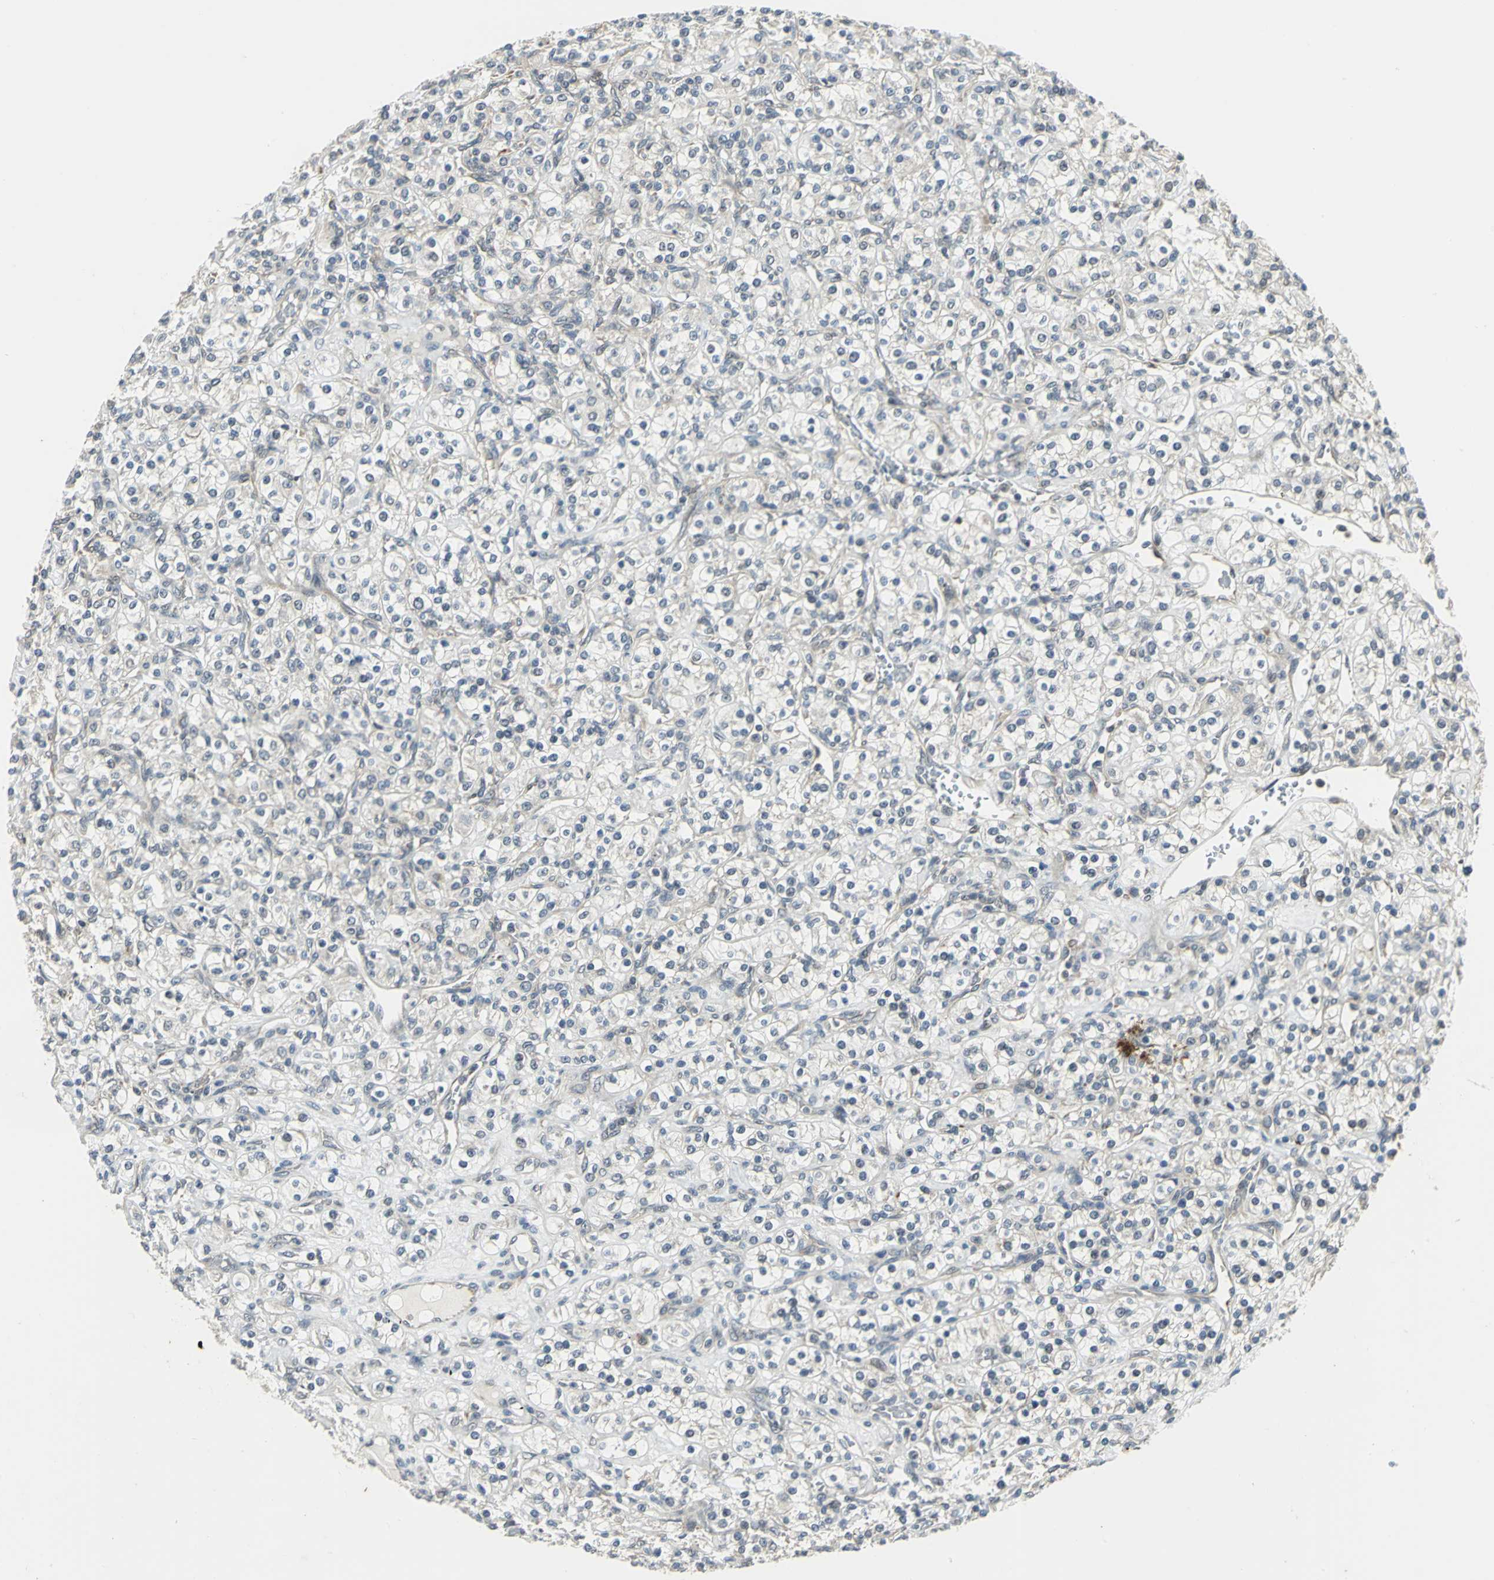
{"staining": {"intensity": "weak", "quantity": "<25%", "location": "cytoplasmic/membranous"}, "tissue": "renal cancer", "cell_type": "Tumor cells", "image_type": "cancer", "snomed": [{"axis": "morphology", "description": "Adenocarcinoma, NOS"}, {"axis": "topography", "description": "Kidney"}], "caption": "The immunohistochemistry image has no significant expression in tumor cells of renal cancer tissue. (Immunohistochemistry, brightfield microscopy, high magnification).", "gene": "PLAGL2", "patient": {"sex": "male", "age": 77}}